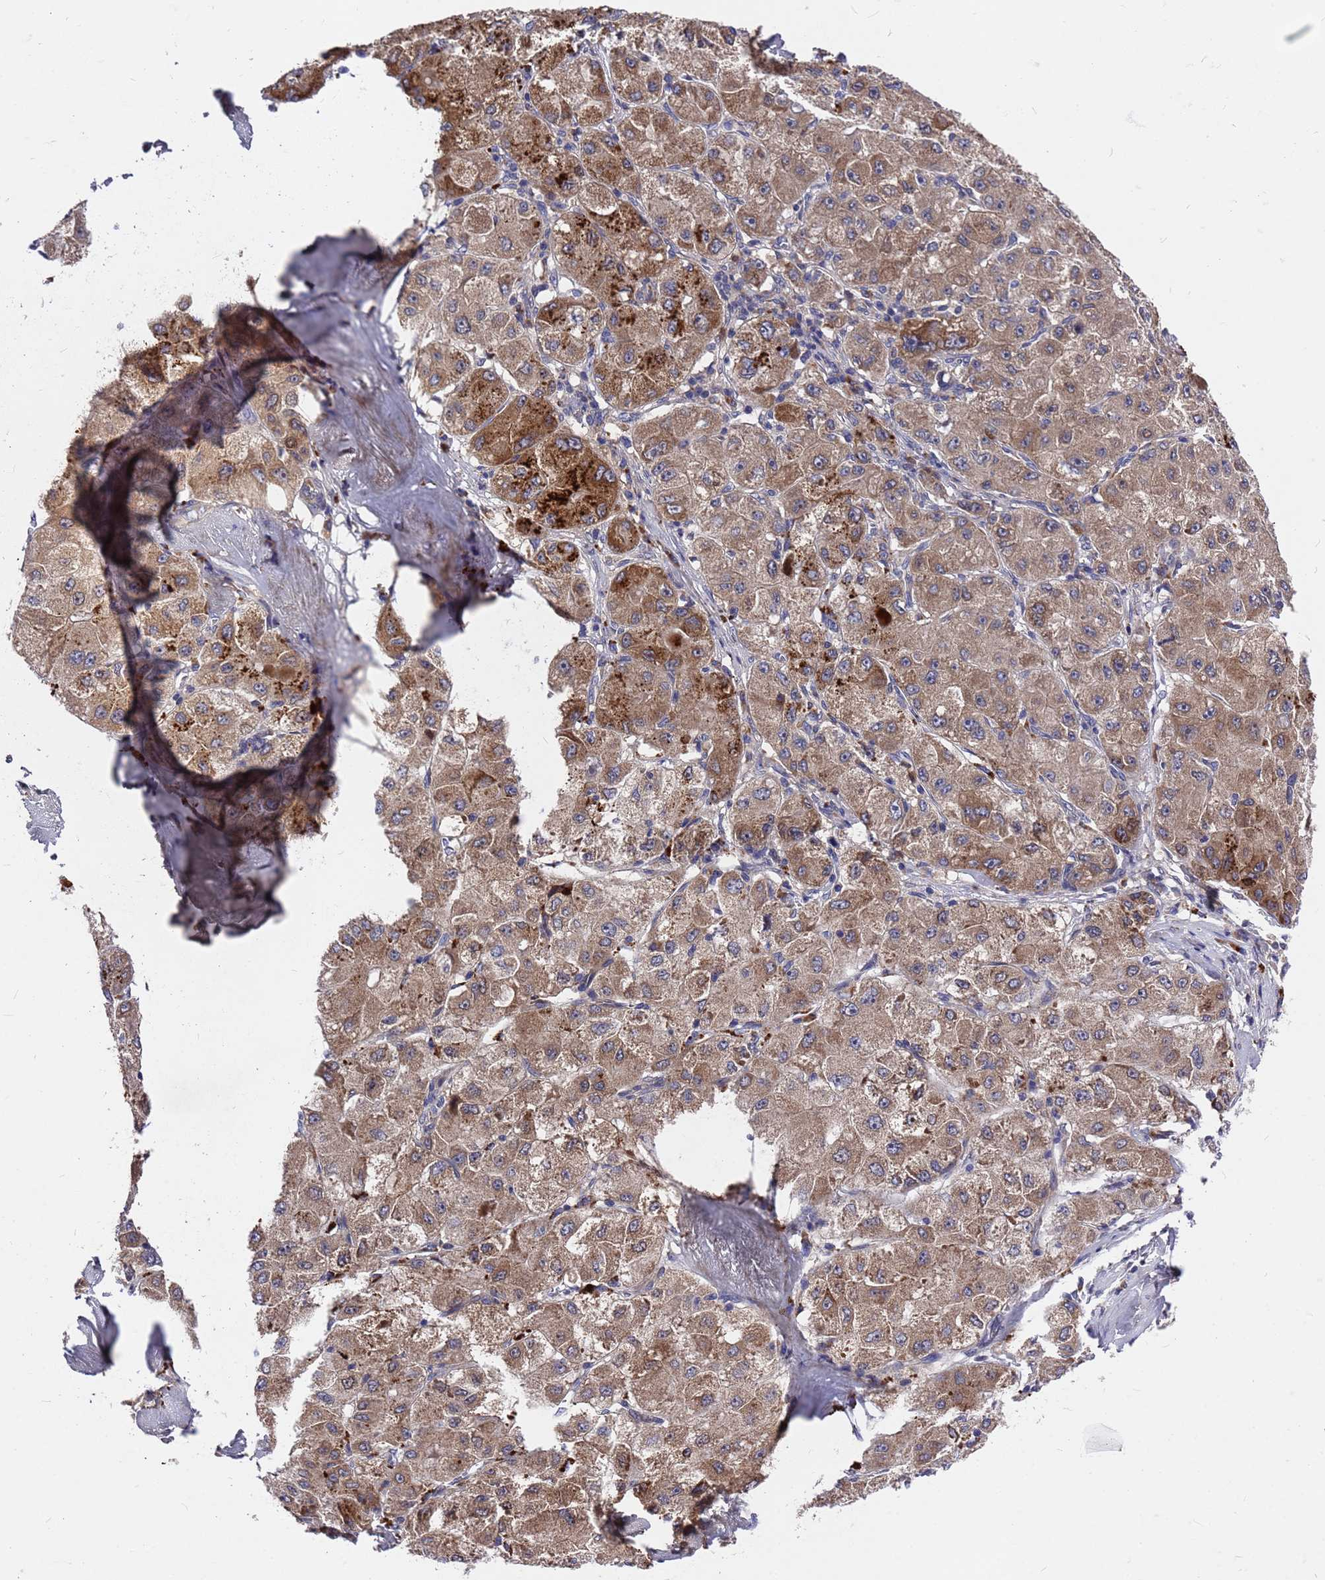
{"staining": {"intensity": "moderate", "quantity": ">75%", "location": "cytoplasmic/membranous"}, "tissue": "liver cancer", "cell_type": "Tumor cells", "image_type": "cancer", "snomed": [{"axis": "morphology", "description": "Carcinoma, Hepatocellular, NOS"}, {"axis": "topography", "description": "Liver"}], "caption": "Immunohistochemistry (DAB (3,3'-diaminobenzidine)) staining of liver hepatocellular carcinoma demonstrates moderate cytoplasmic/membranous protein positivity in about >75% of tumor cells.", "gene": "ZNF717", "patient": {"sex": "male", "age": 80}}